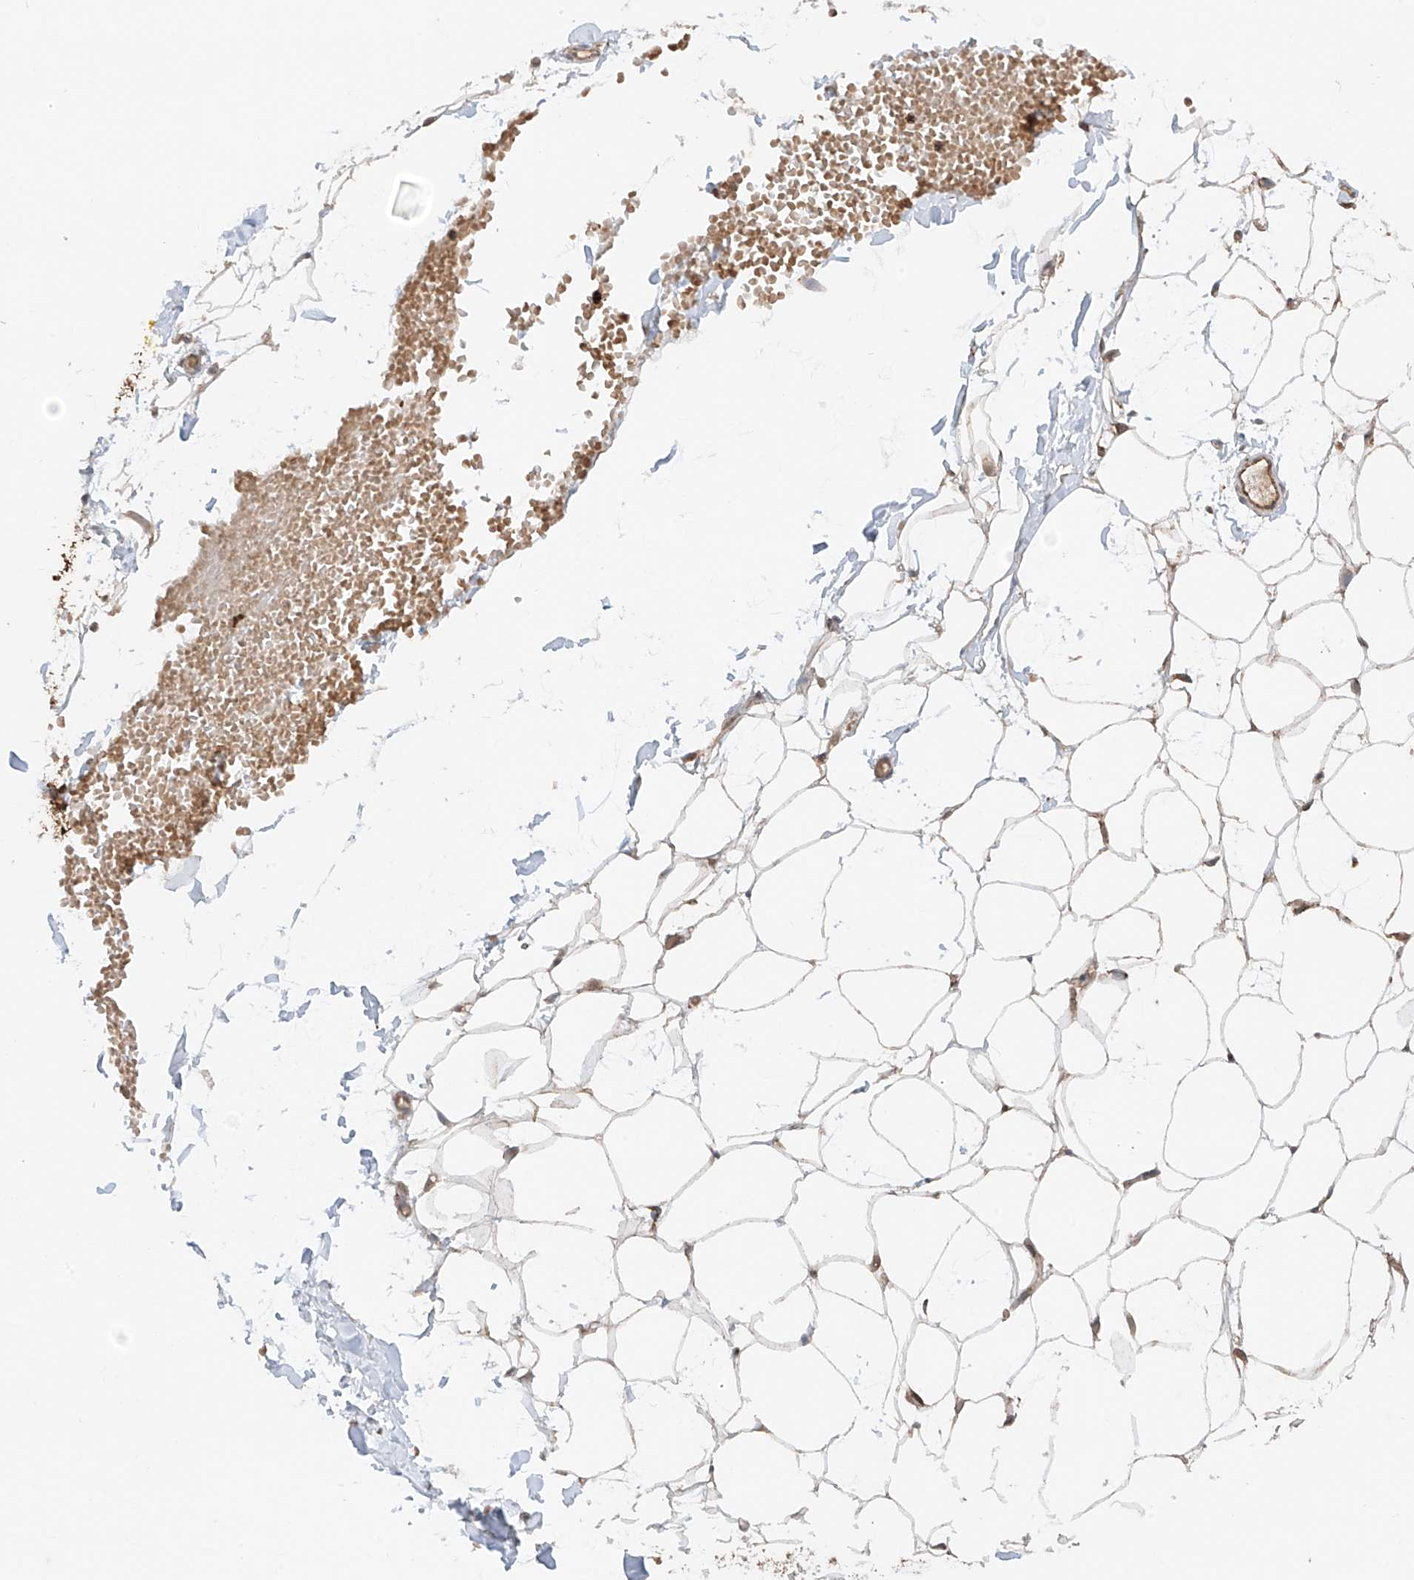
{"staining": {"intensity": "moderate", "quantity": ">75%", "location": "cytoplasmic/membranous,nuclear"}, "tissue": "adipose tissue", "cell_type": "Adipocytes", "image_type": "normal", "snomed": [{"axis": "morphology", "description": "Normal tissue, NOS"}, {"axis": "topography", "description": "Breast"}], "caption": "Protein positivity by immunohistochemistry (IHC) shows moderate cytoplasmic/membranous,nuclear expression in about >75% of adipocytes in unremarkable adipose tissue. The protein of interest is shown in brown color, while the nuclei are stained blue.", "gene": "AHCTF1", "patient": {"sex": "female", "age": 23}}